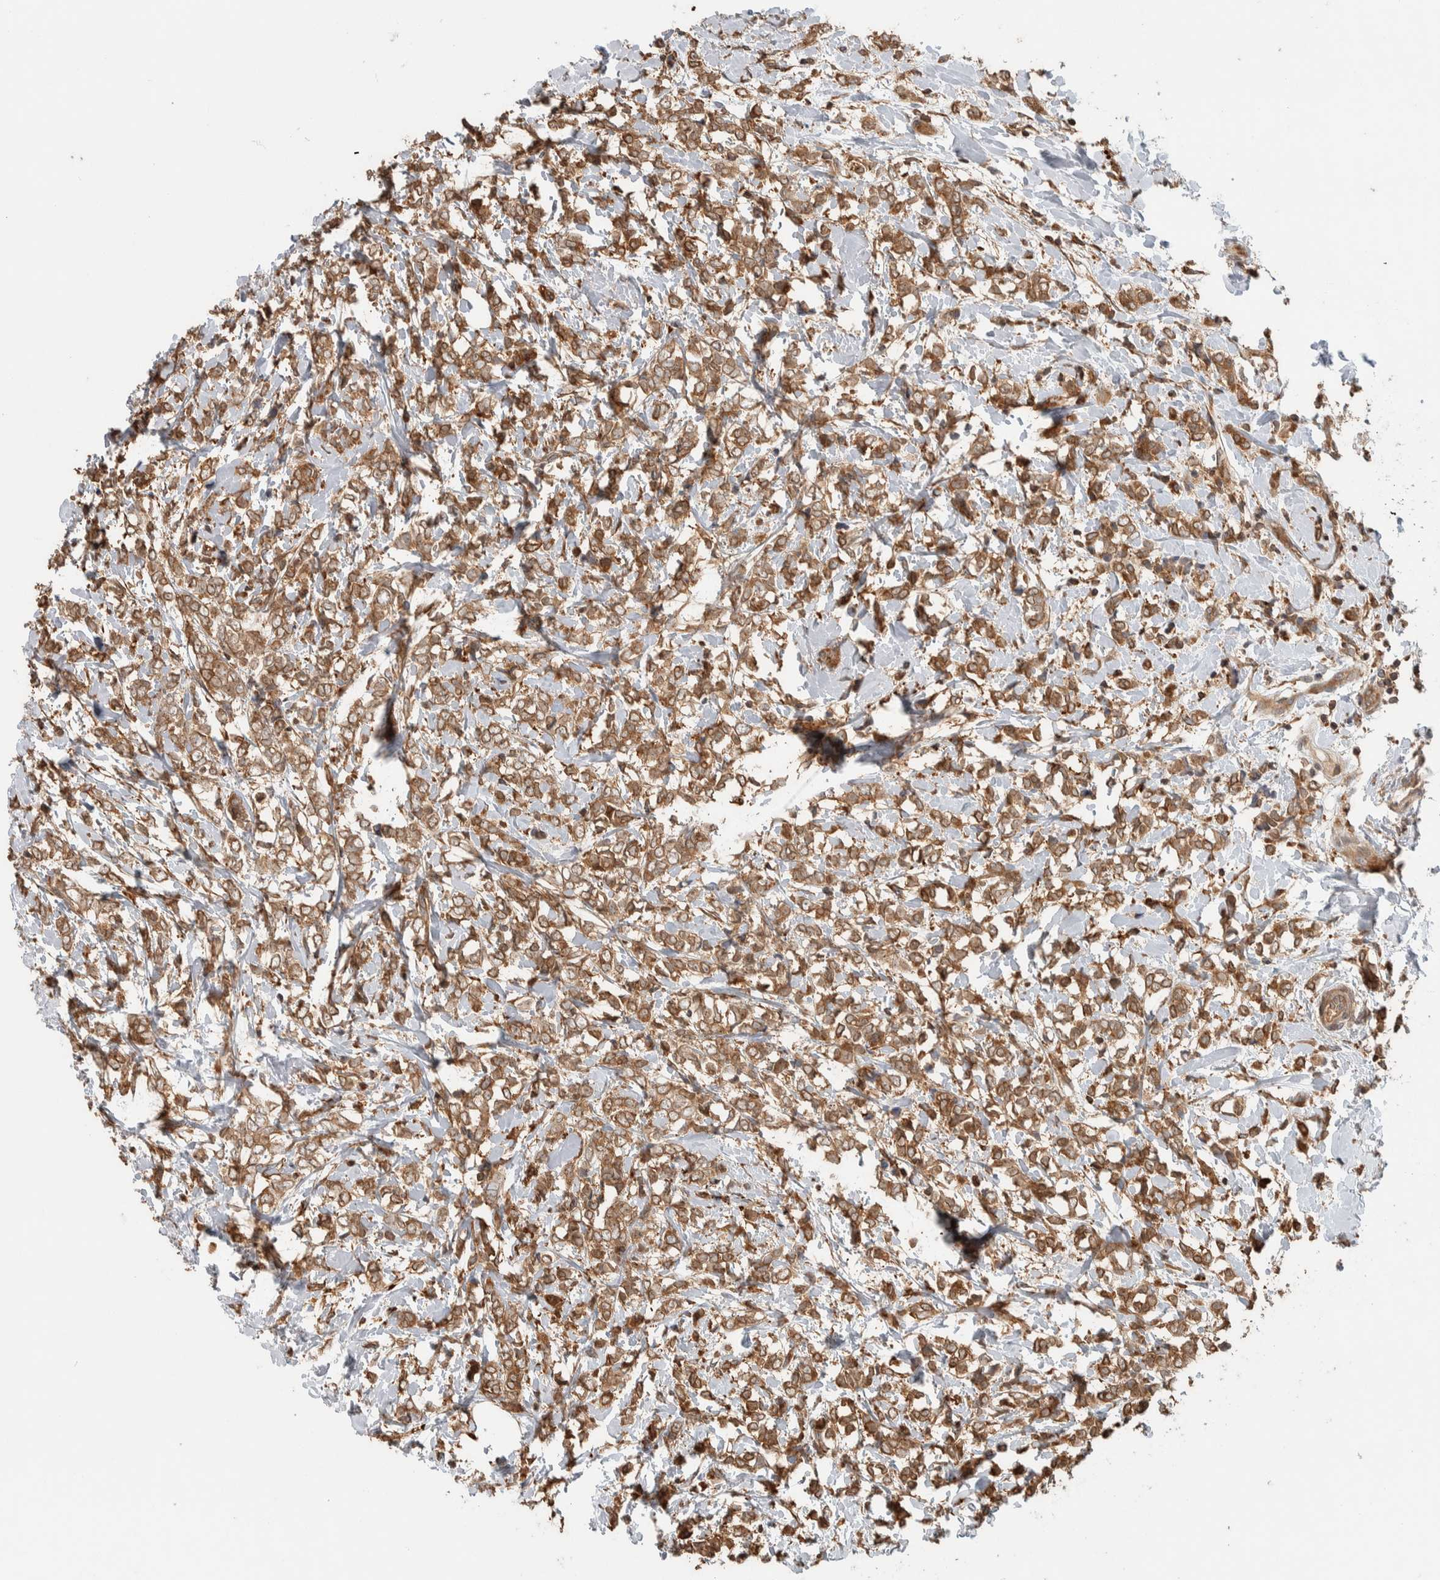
{"staining": {"intensity": "moderate", "quantity": ">75%", "location": "cytoplasmic/membranous"}, "tissue": "breast cancer", "cell_type": "Tumor cells", "image_type": "cancer", "snomed": [{"axis": "morphology", "description": "Normal tissue, NOS"}, {"axis": "morphology", "description": "Lobular carcinoma"}, {"axis": "topography", "description": "Breast"}], "caption": "Immunohistochemical staining of human breast cancer (lobular carcinoma) exhibits medium levels of moderate cytoplasmic/membranous expression in approximately >75% of tumor cells.", "gene": "CNTROB", "patient": {"sex": "female", "age": 47}}